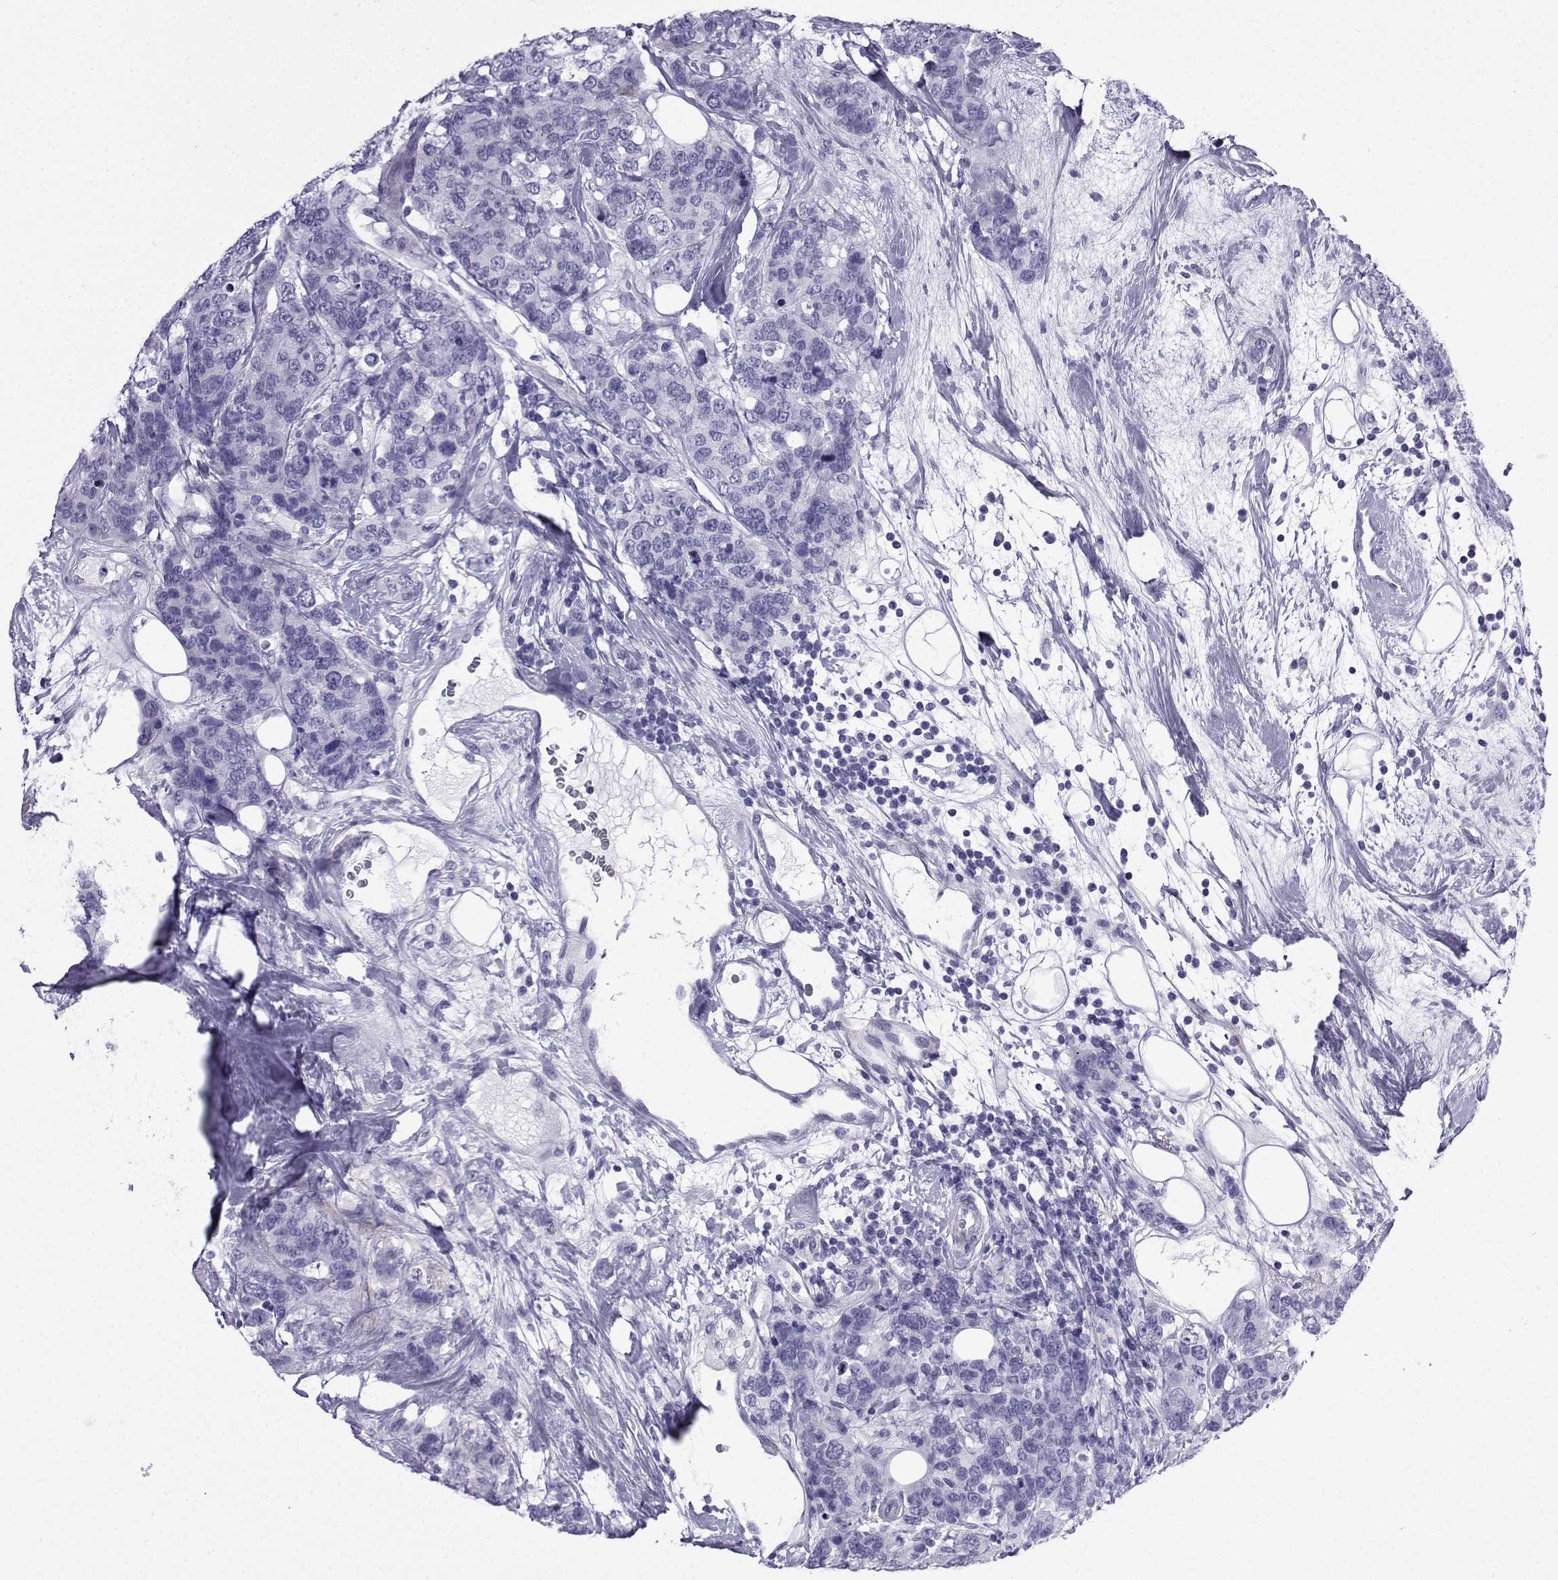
{"staining": {"intensity": "negative", "quantity": "none", "location": "none"}, "tissue": "breast cancer", "cell_type": "Tumor cells", "image_type": "cancer", "snomed": [{"axis": "morphology", "description": "Lobular carcinoma"}, {"axis": "topography", "description": "Breast"}], "caption": "A high-resolution image shows immunohistochemistry staining of lobular carcinoma (breast), which demonstrates no significant positivity in tumor cells.", "gene": "KCNF1", "patient": {"sex": "female", "age": 59}}